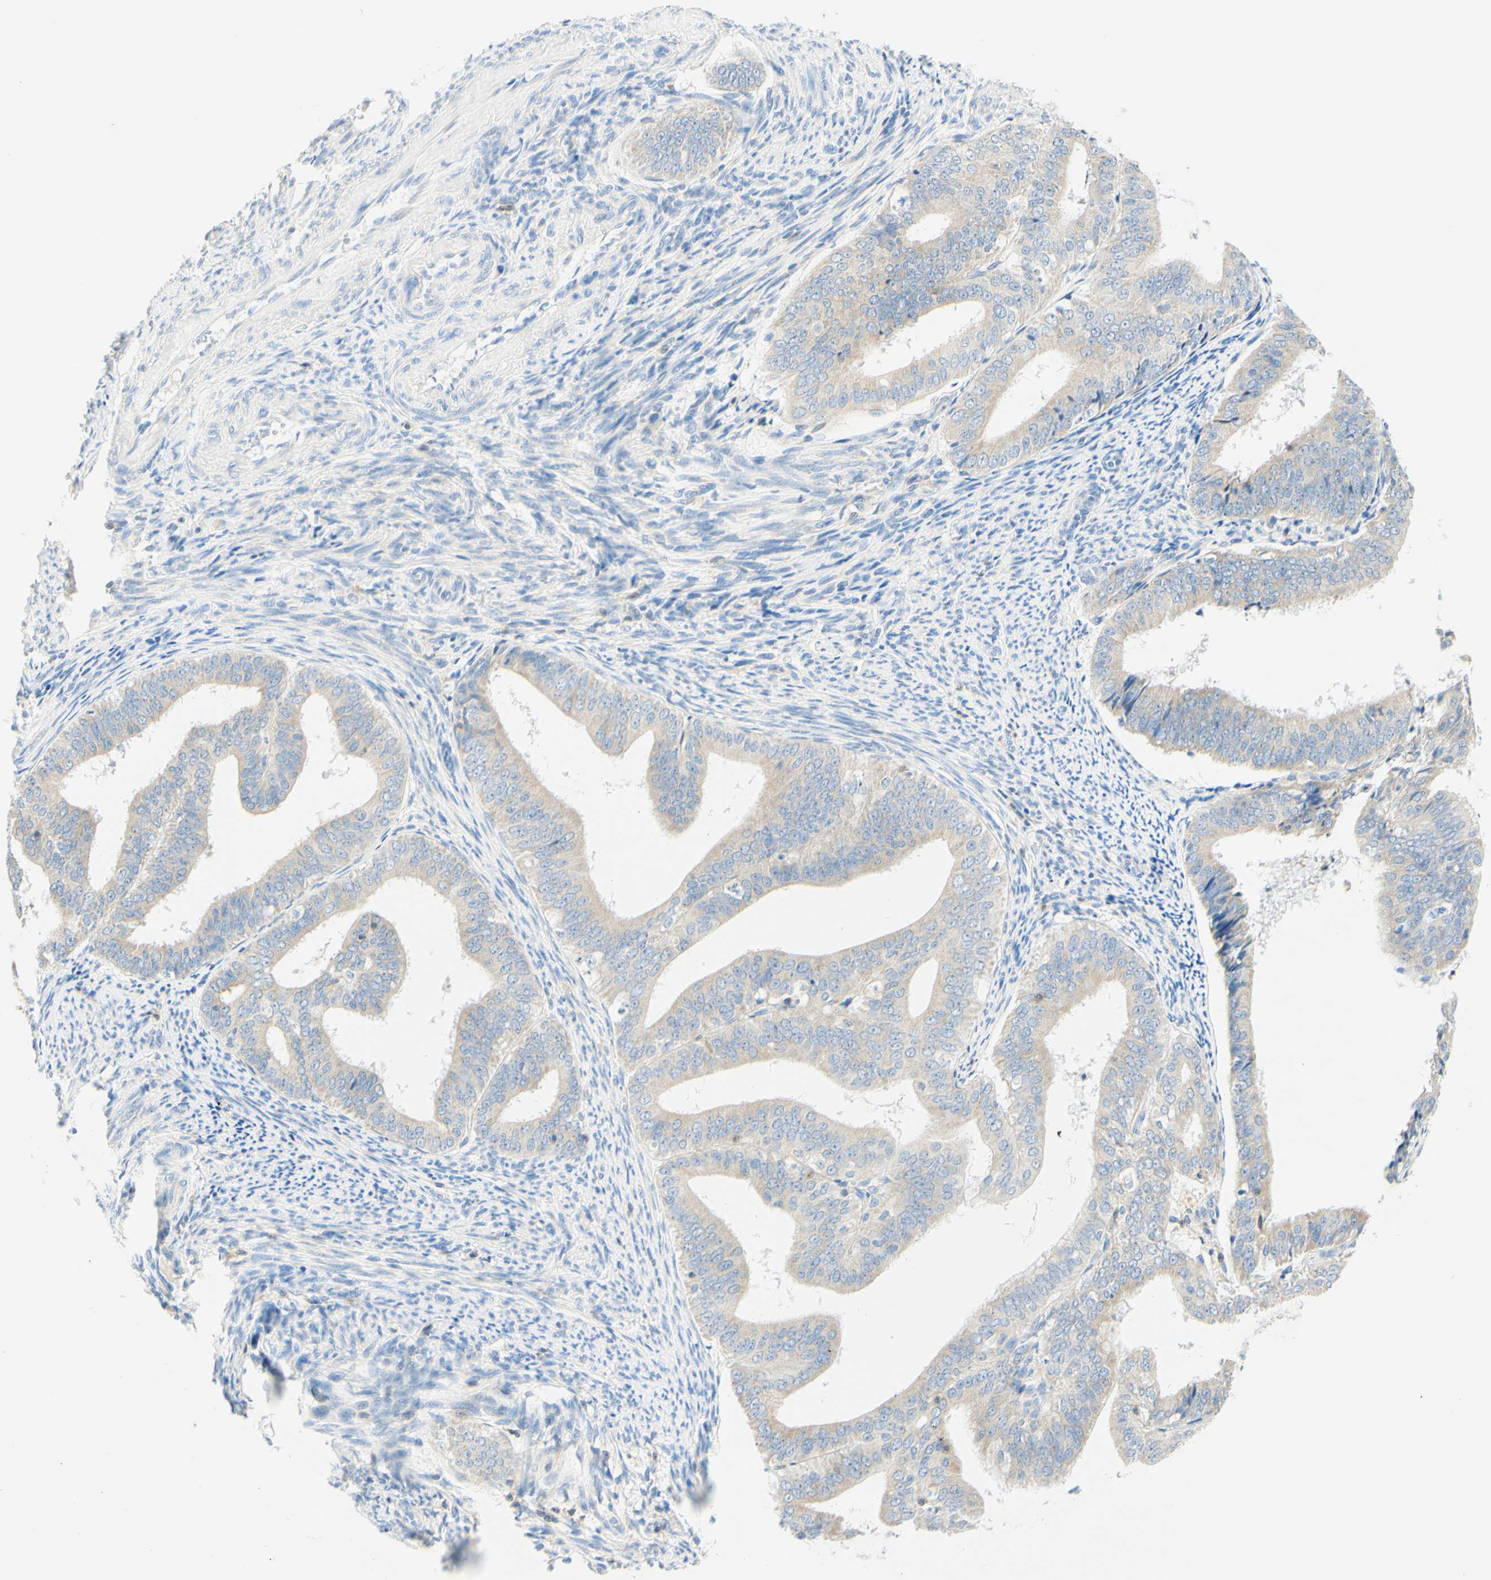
{"staining": {"intensity": "weak", "quantity": ">75%", "location": "cytoplasmic/membranous"}, "tissue": "endometrial cancer", "cell_type": "Tumor cells", "image_type": "cancer", "snomed": [{"axis": "morphology", "description": "Adenocarcinoma, NOS"}, {"axis": "topography", "description": "Endometrium"}], "caption": "Tumor cells exhibit weak cytoplasmic/membranous positivity in about >75% of cells in endometrial adenocarcinoma. (DAB = brown stain, brightfield microscopy at high magnification).", "gene": "LAT", "patient": {"sex": "female", "age": 63}}